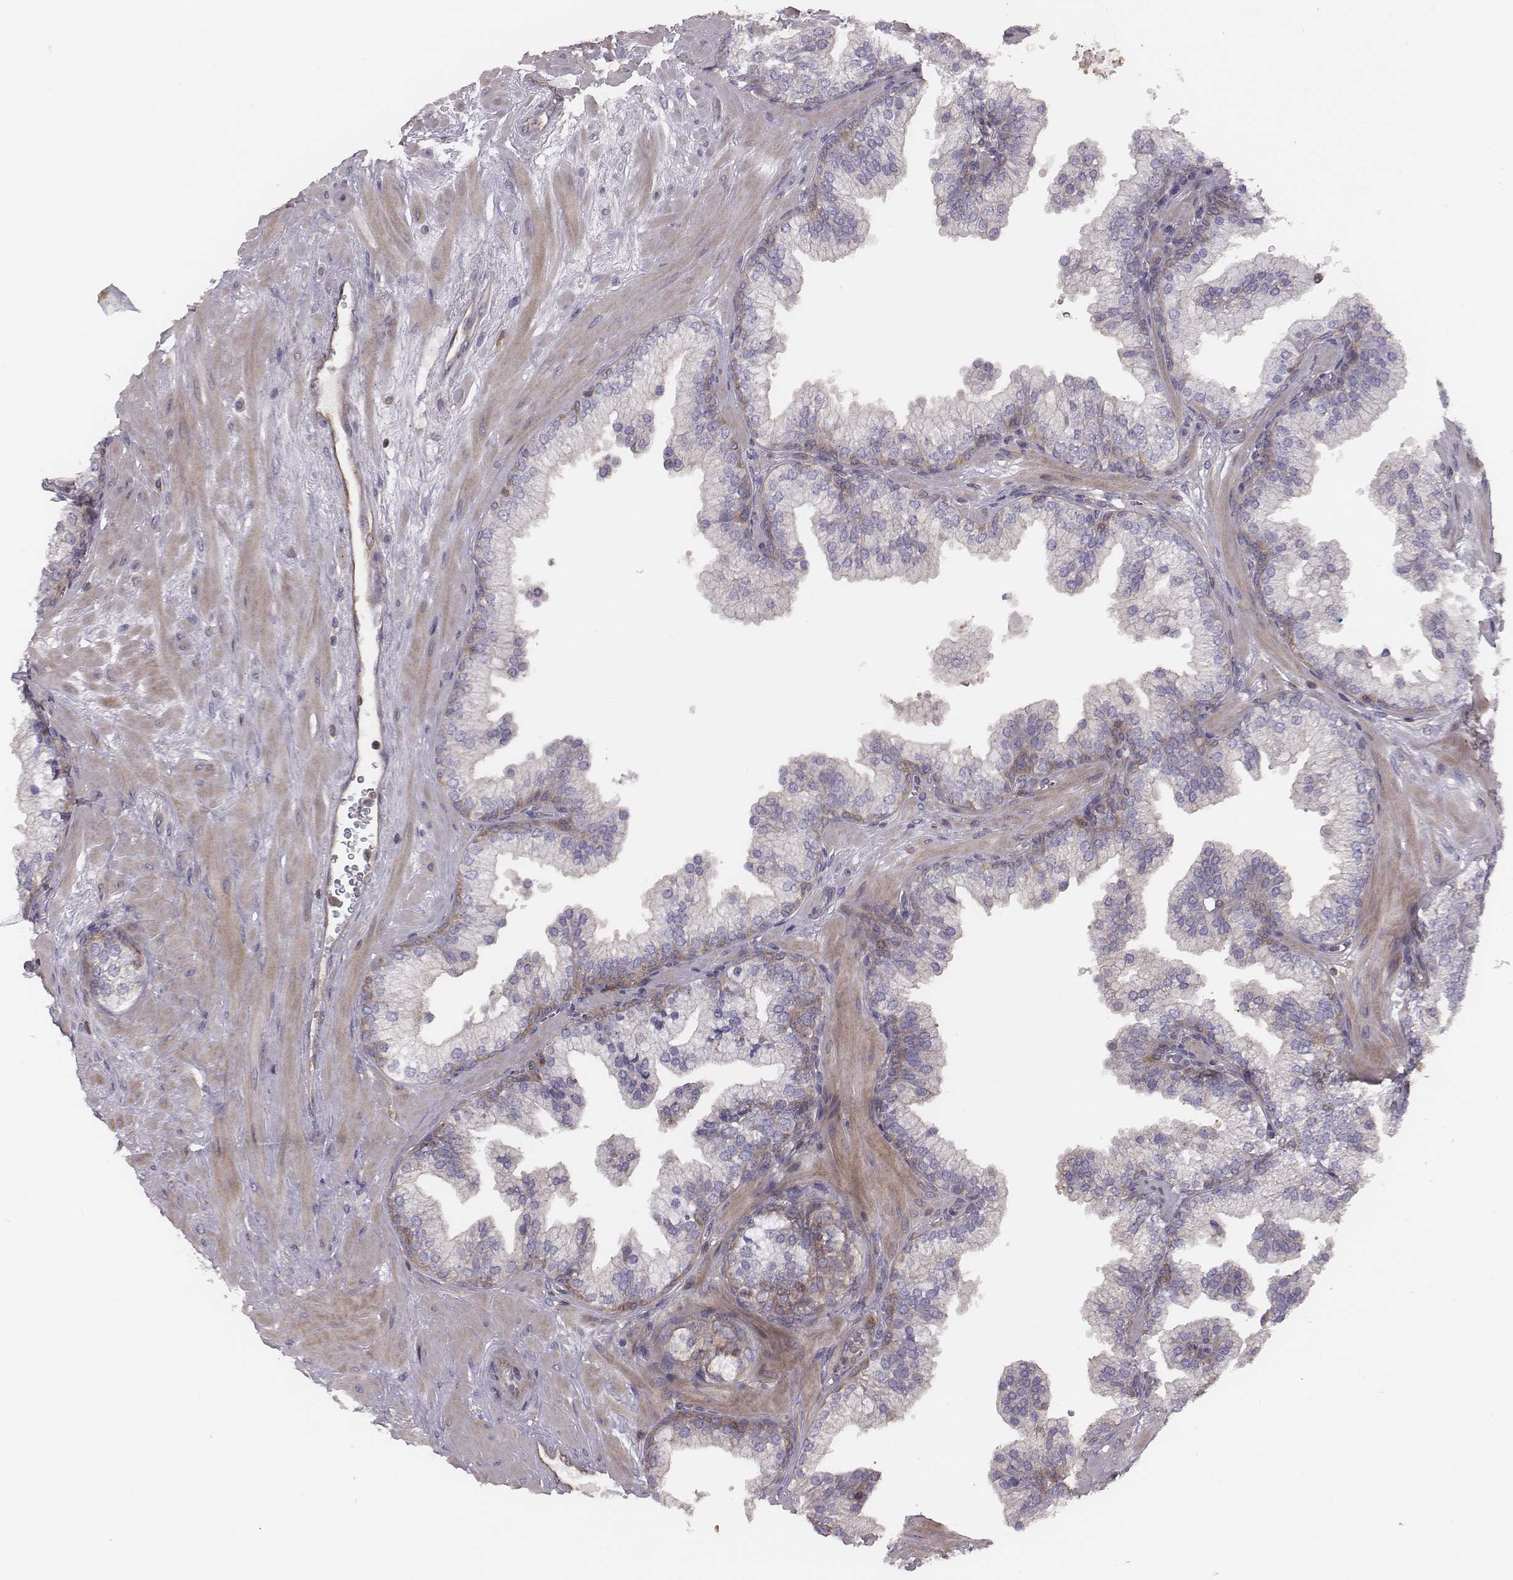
{"staining": {"intensity": "weak", "quantity": "25%-75%", "location": "cytoplasmic/membranous"}, "tissue": "prostate", "cell_type": "Glandular cells", "image_type": "normal", "snomed": [{"axis": "morphology", "description": "Normal tissue, NOS"}, {"axis": "topography", "description": "Prostate"}, {"axis": "topography", "description": "Peripheral nerve tissue"}], "caption": "High-power microscopy captured an IHC photomicrograph of benign prostate, revealing weak cytoplasmic/membranous positivity in approximately 25%-75% of glandular cells. (Brightfield microscopy of DAB IHC at high magnification).", "gene": "CAD", "patient": {"sex": "male", "age": 61}}